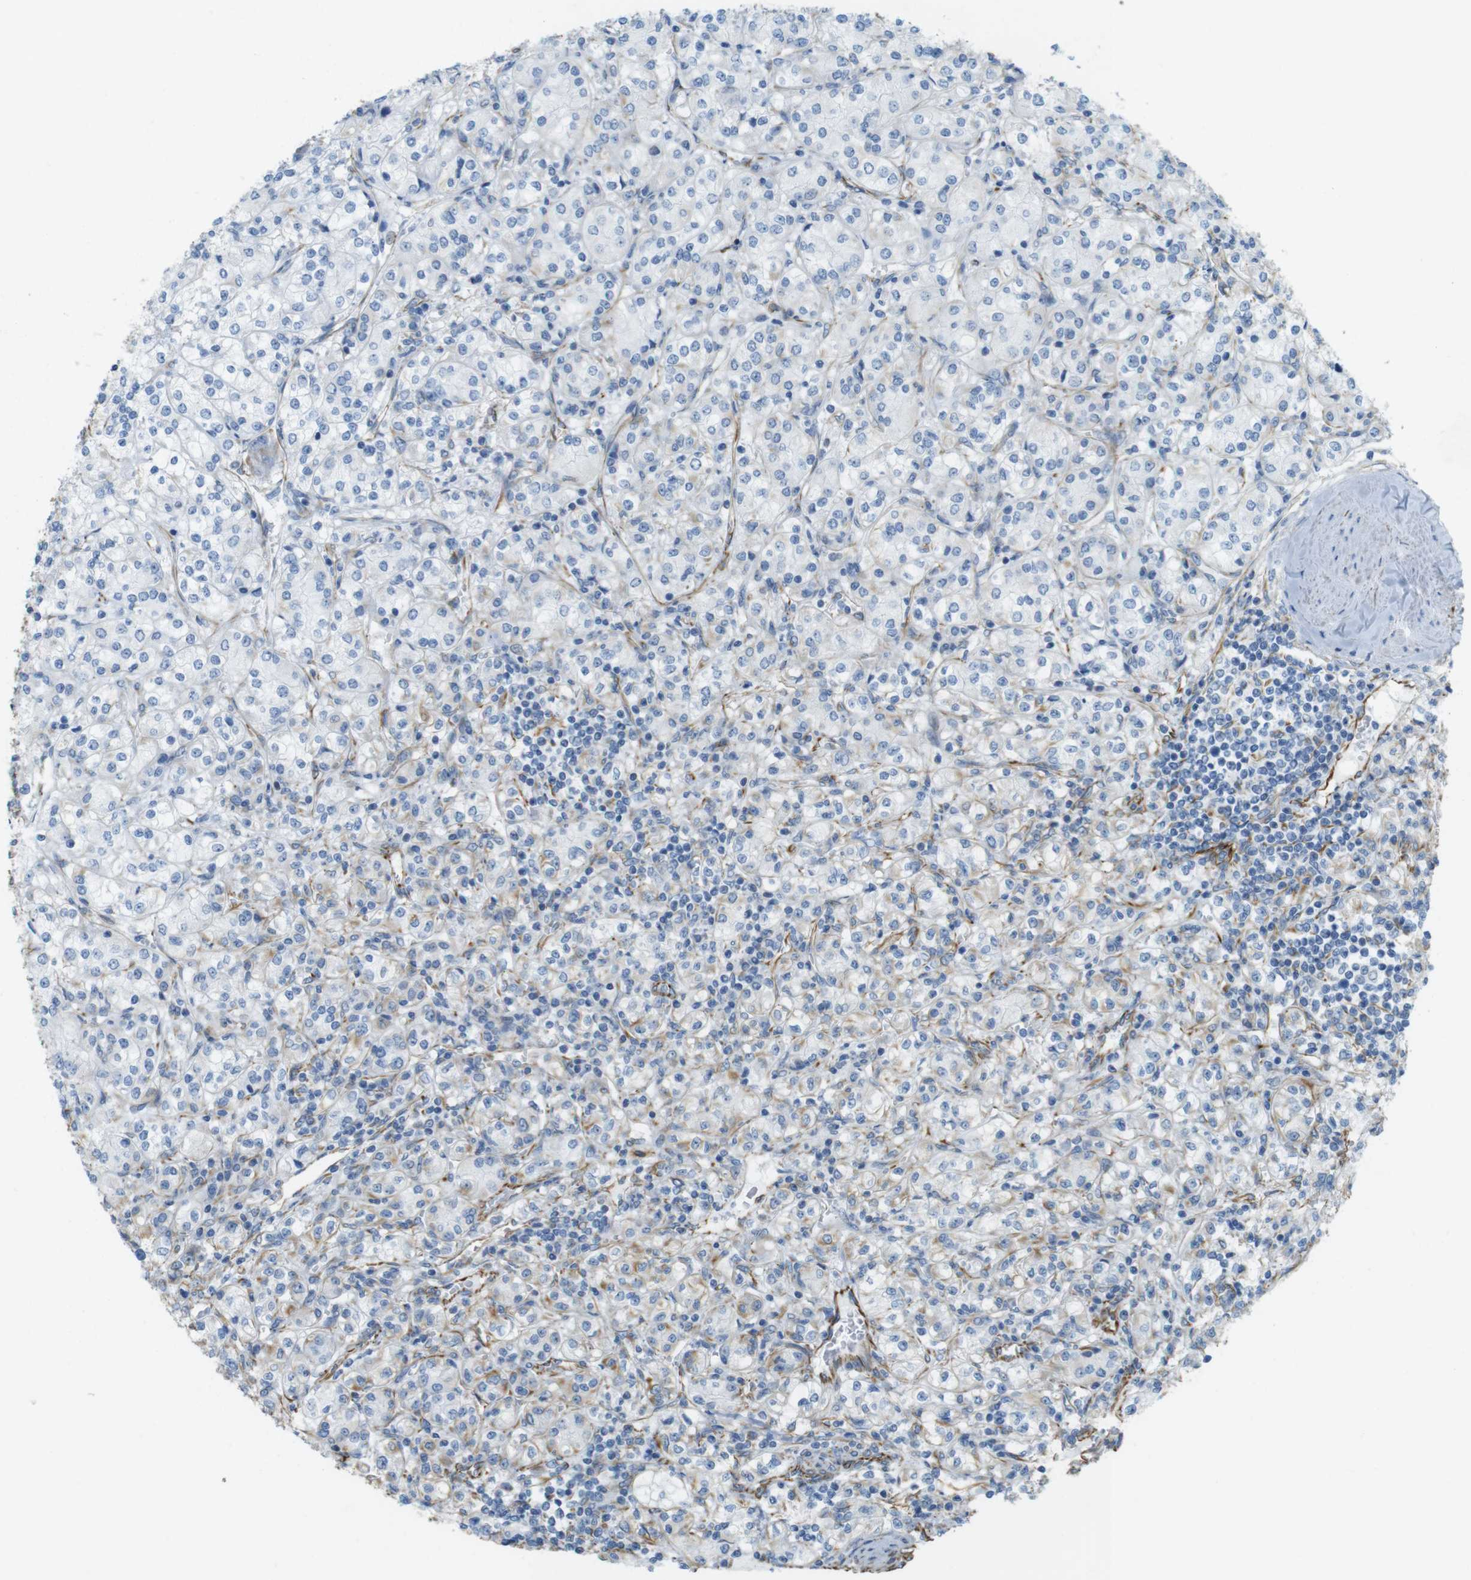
{"staining": {"intensity": "weak", "quantity": "<25%", "location": "cytoplasmic/membranous"}, "tissue": "renal cancer", "cell_type": "Tumor cells", "image_type": "cancer", "snomed": [{"axis": "morphology", "description": "Adenocarcinoma, NOS"}, {"axis": "topography", "description": "Kidney"}], "caption": "Immunohistochemistry (IHC) micrograph of neoplastic tissue: human adenocarcinoma (renal) stained with DAB demonstrates no significant protein positivity in tumor cells.", "gene": "MS4A10", "patient": {"sex": "male", "age": 77}}